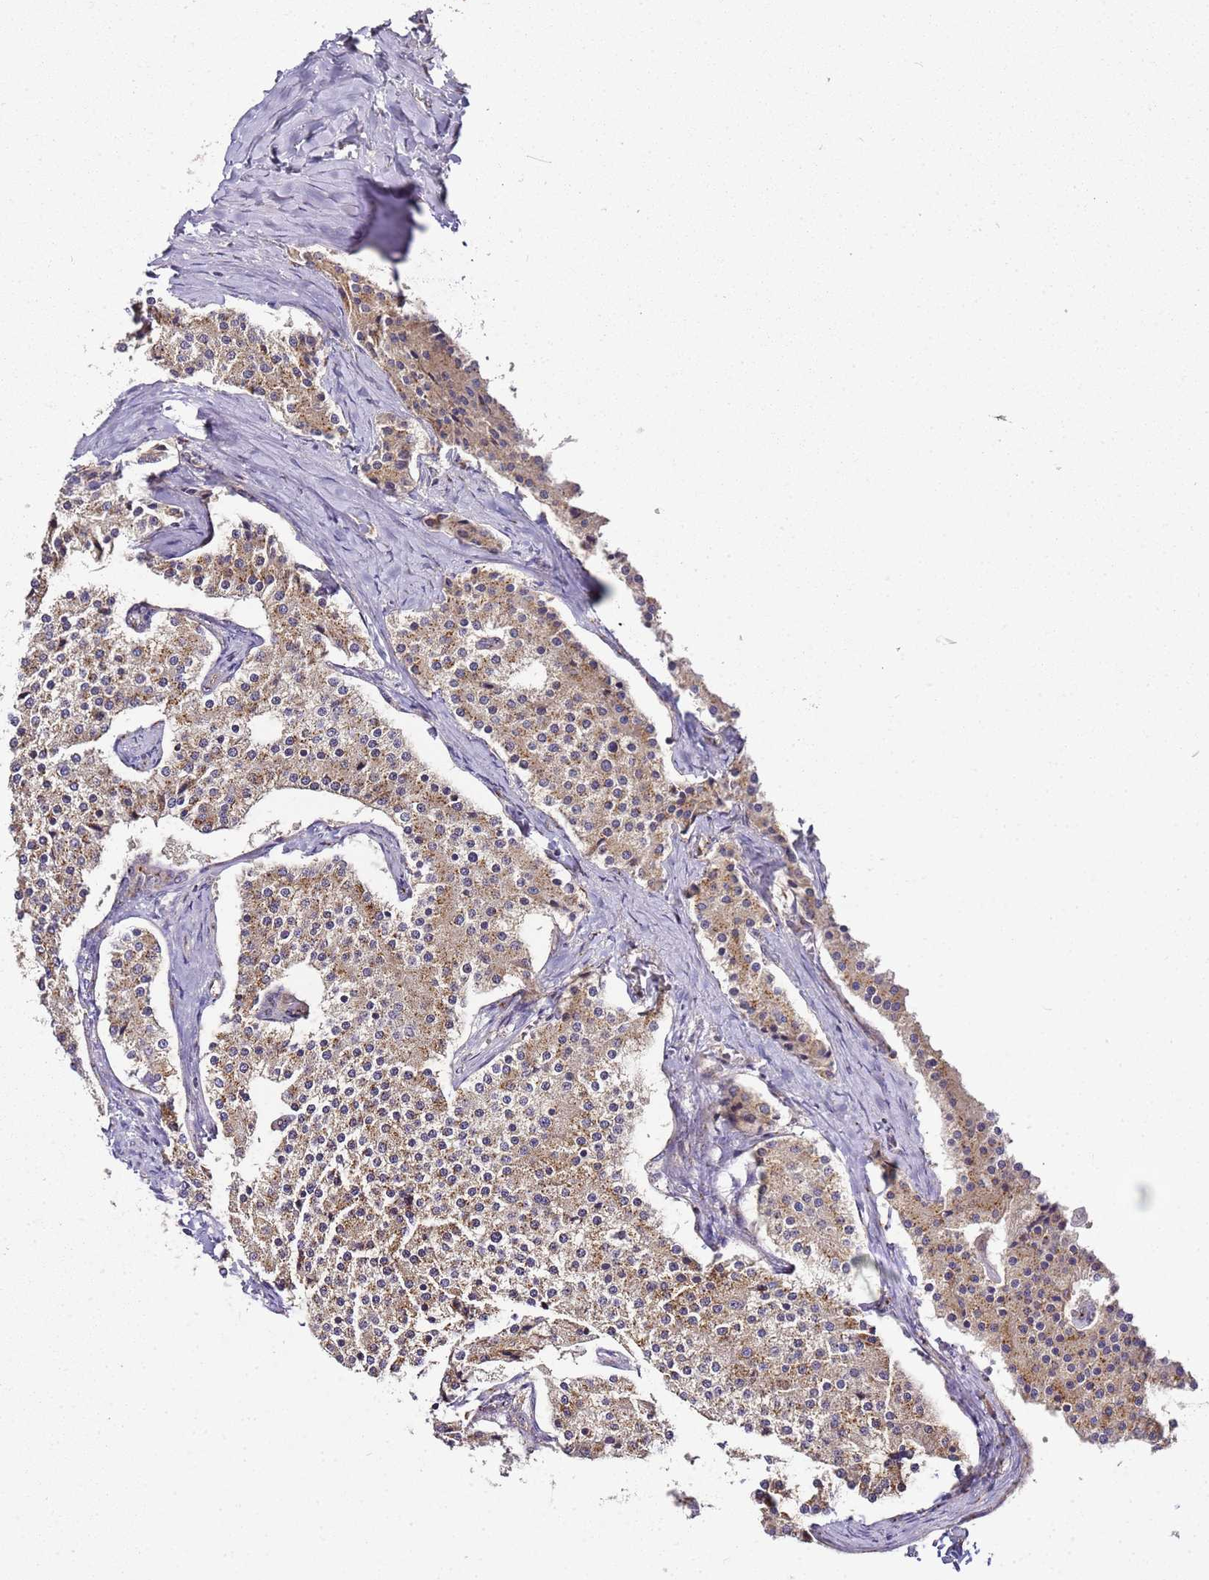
{"staining": {"intensity": "moderate", "quantity": ">75%", "location": "cytoplasmic/membranous"}, "tissue": "carcinoid", "cell_type": "Tumor cells", "image_type": "cancer", "snomed": [{"axis": "morphology", "description": "Carcinoid, malignant, NOS"}, {"axis": "topography", "description": "Colon"}], "caption": "Protein analysis of carcinoid tissue shows moderate cytoplasmic/membranous positivity in about >75% of tumor cells.", "gene": "MRPL49", "patient": {"sex": "female", "age": 52}}